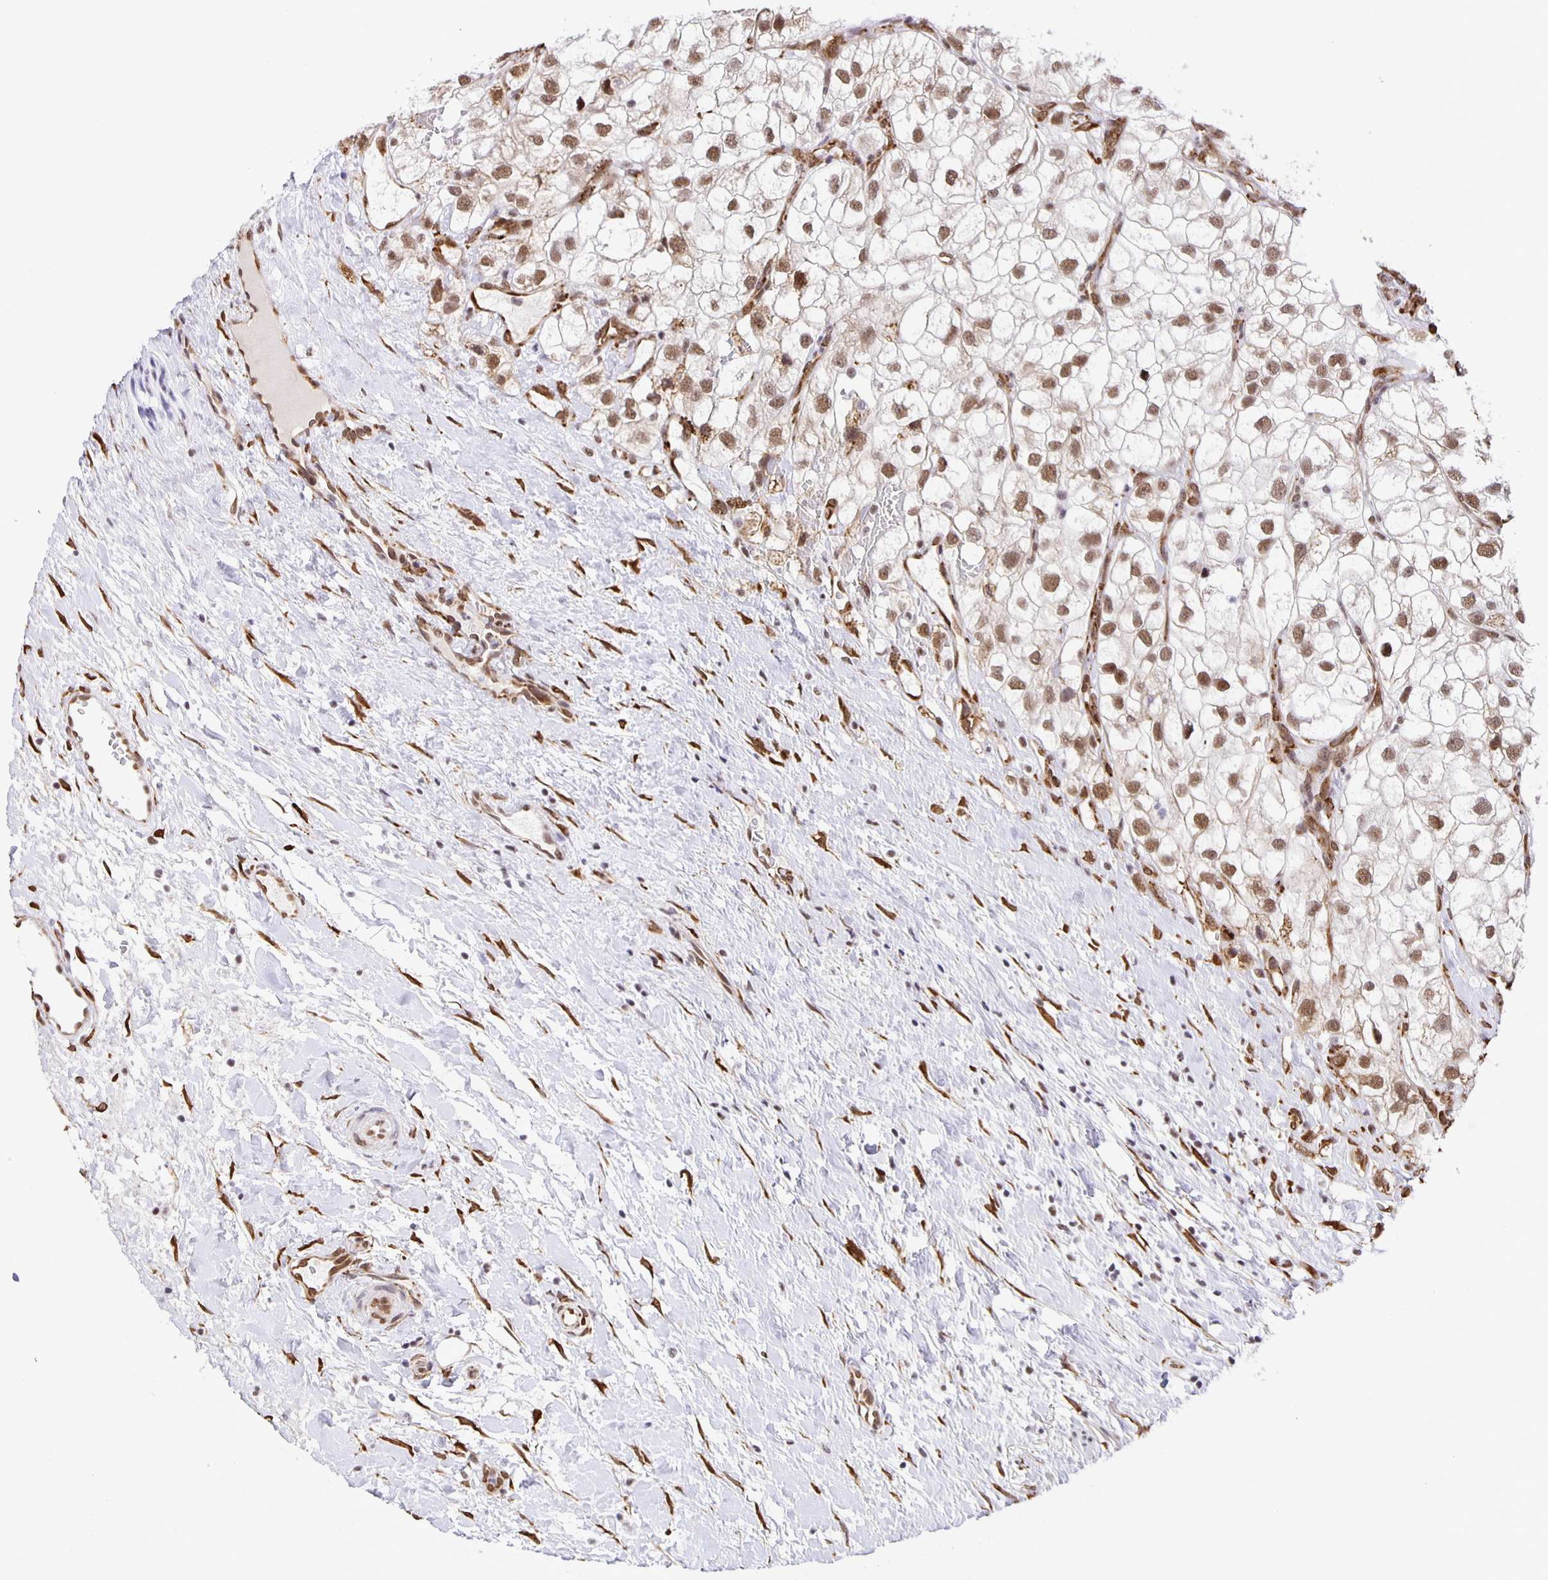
{"staining": {"intensity": "moderate", "quantity": ">75%", "location": "nuclear"}, "tissue": "renal cancer", "cell_type": "Tumor cells", "image_type": "cancer", "snomed": [{"axis": "morphology", "description": "Adenocarcinoma, NOS"}, {"axis": "topography", "description": "Kidney"}], "caption": "Adenocarcinoma (renal) stained with IHC exhibits moderate nuclear expression in approximately >75% of tumor cells. (DAB (3,3'-diaminobenzidine) = brown stain, brightfield microscopy at high magnification).", "gene": "ZRANB2", "patient": {"sex": "male", "age": 59}}